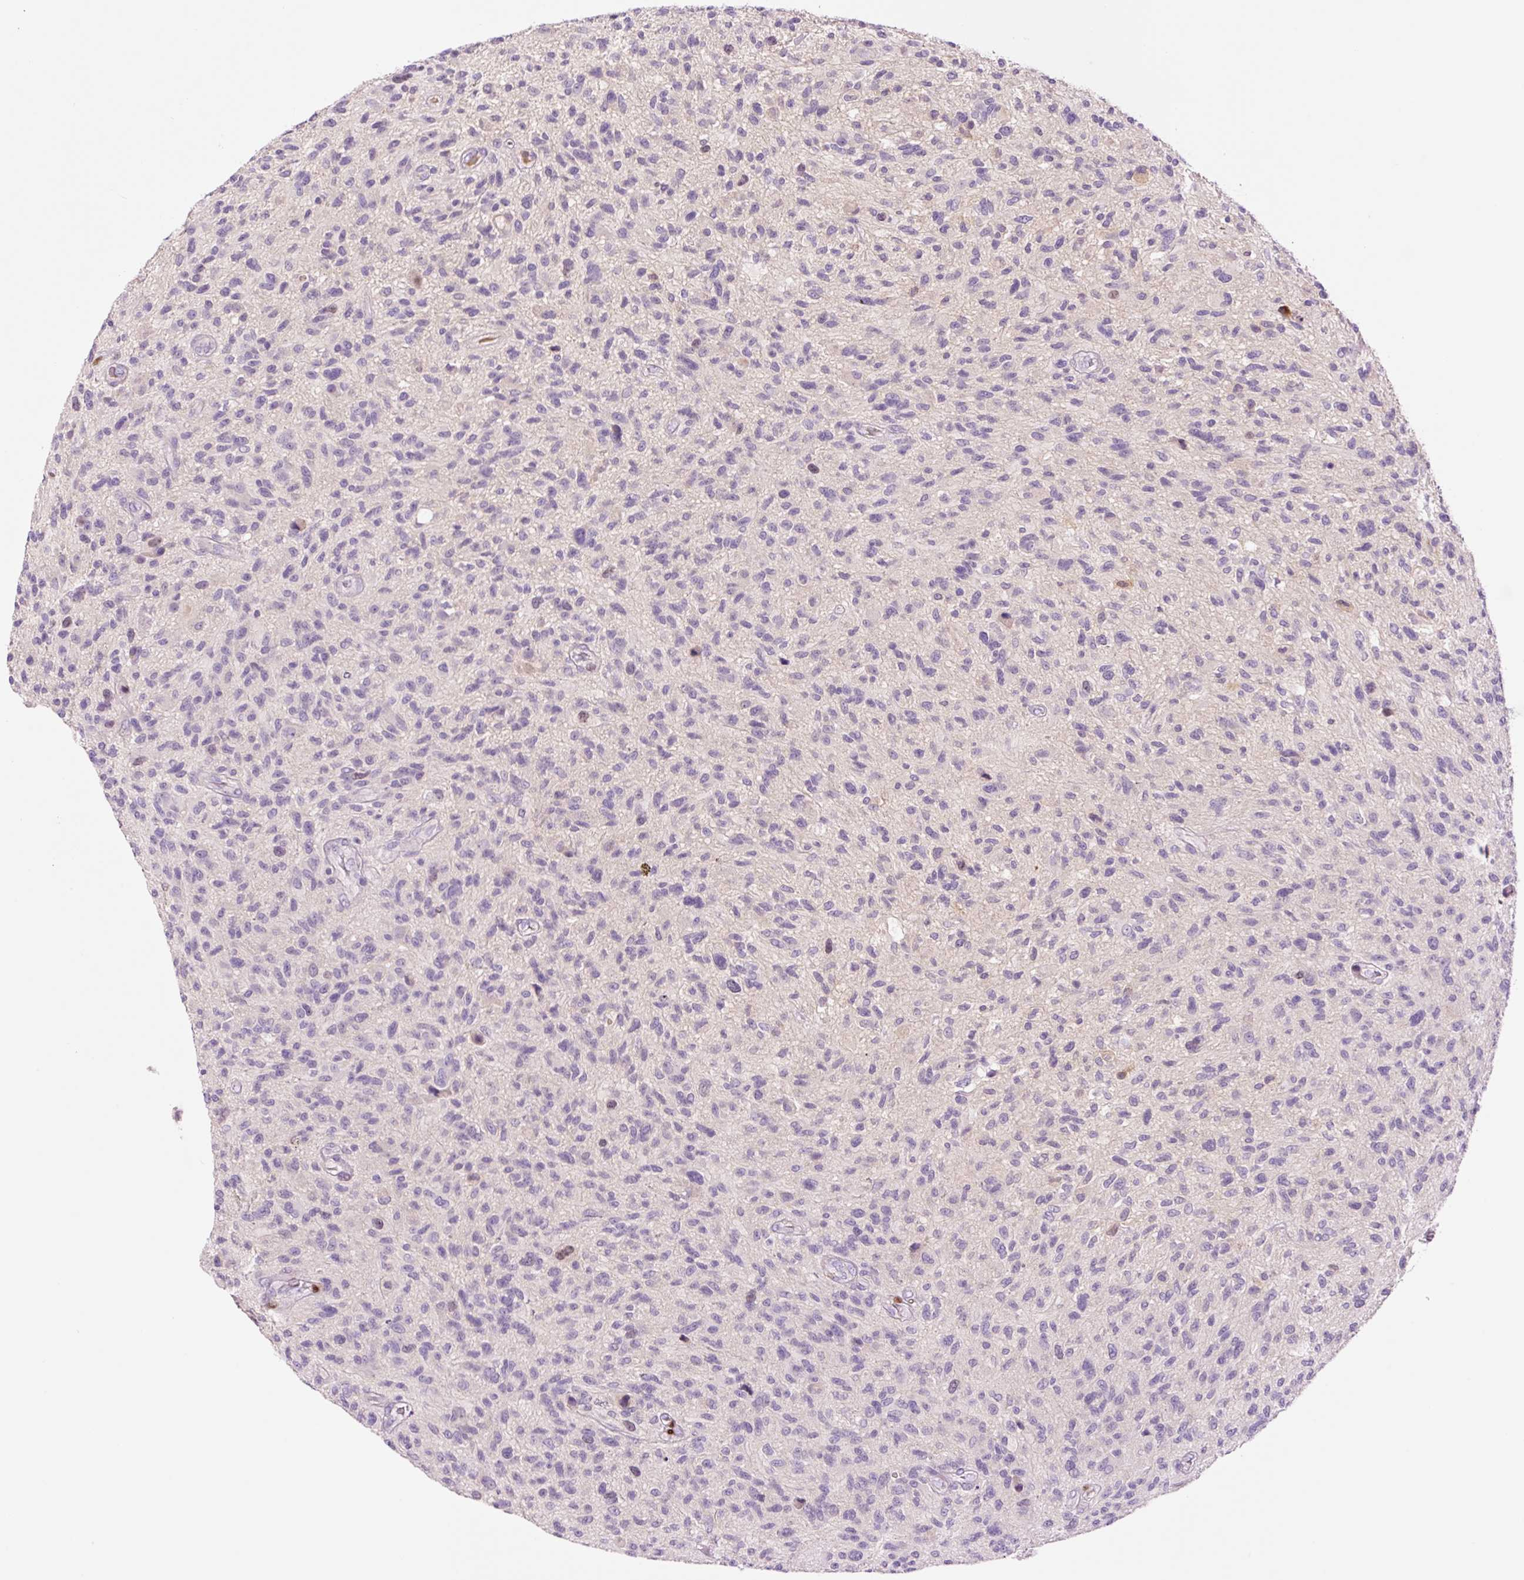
{"staining": {"intensity": "negative", "quantity": "none", "location": "none"}, "tissue": "glioma", "cell_type": "Tumor cells", "image_type": "cancer", "snomed": [{"axis": "morphology", "description": "Glioma, malignant, High grade"}, {"axis": "topography", "description": "Brain"}], "caption": "Malignant glioma (high-grade) was stained to show a protein in brown. There is no significant staining in tumor cells.", "gene": "DPPA4", "patient": {"sex": "male", "age": 47}}